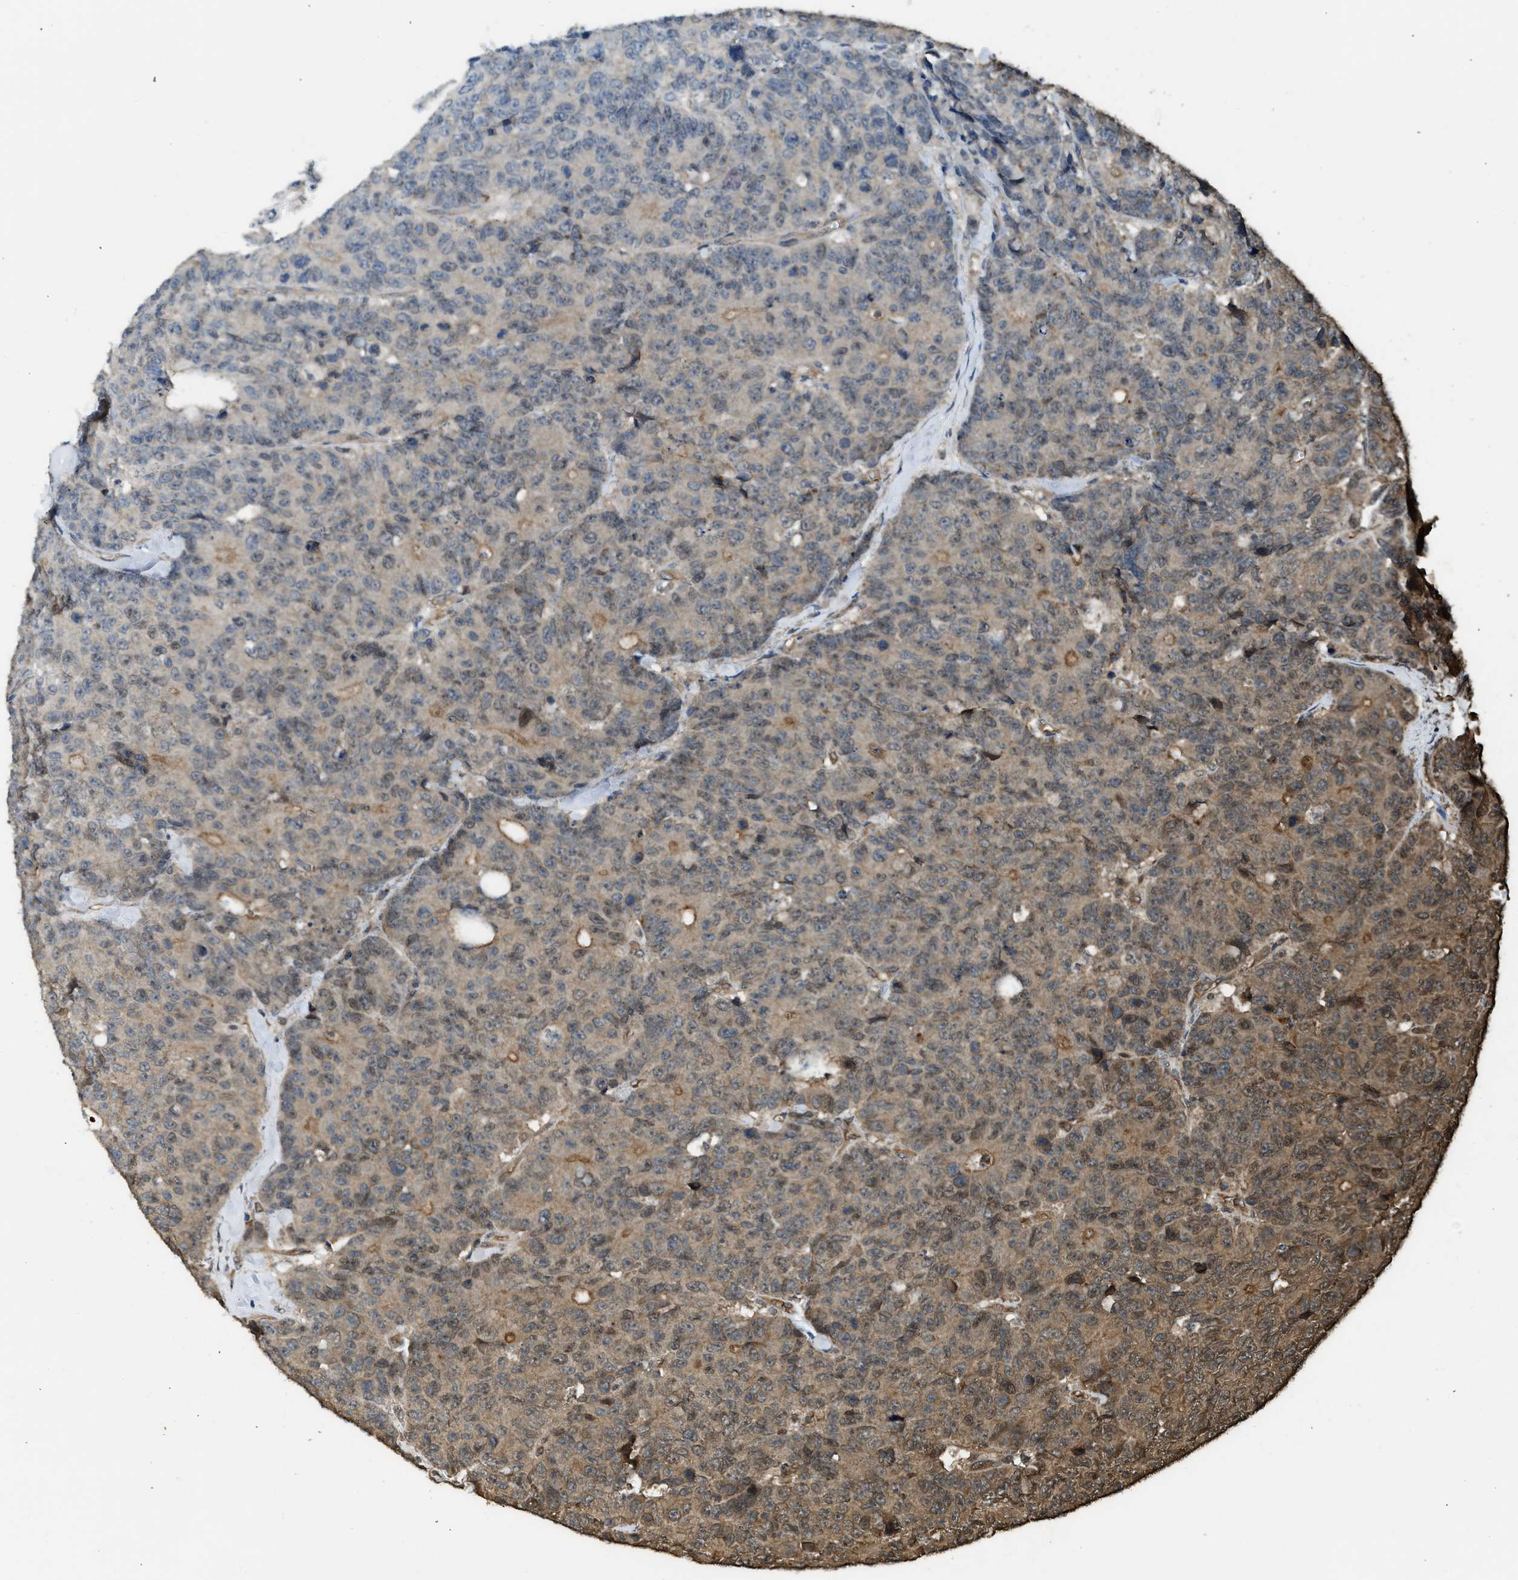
{"staining": {"intensity": "moderate", "quantity": "<25%", "location": "cytoplasmic/membranous"}, "tissue": "colorectal cancer", "cell_type": "Tumor cells", "image_type": "cancer", "snomed": [{"axis": "morphology", "description": "Adenocarcinoma, NOS"}, {"axis": "topography", "description": "Colon"}], "caption": "This is an image of immunohistochemistry staining of colorectal adenocarcinoma, which shows moderate positivity in the cytoplasmic/membranous of tumor cells.", "gene": "MYBL2", "patient": {"sex": "female", "age": 86}}